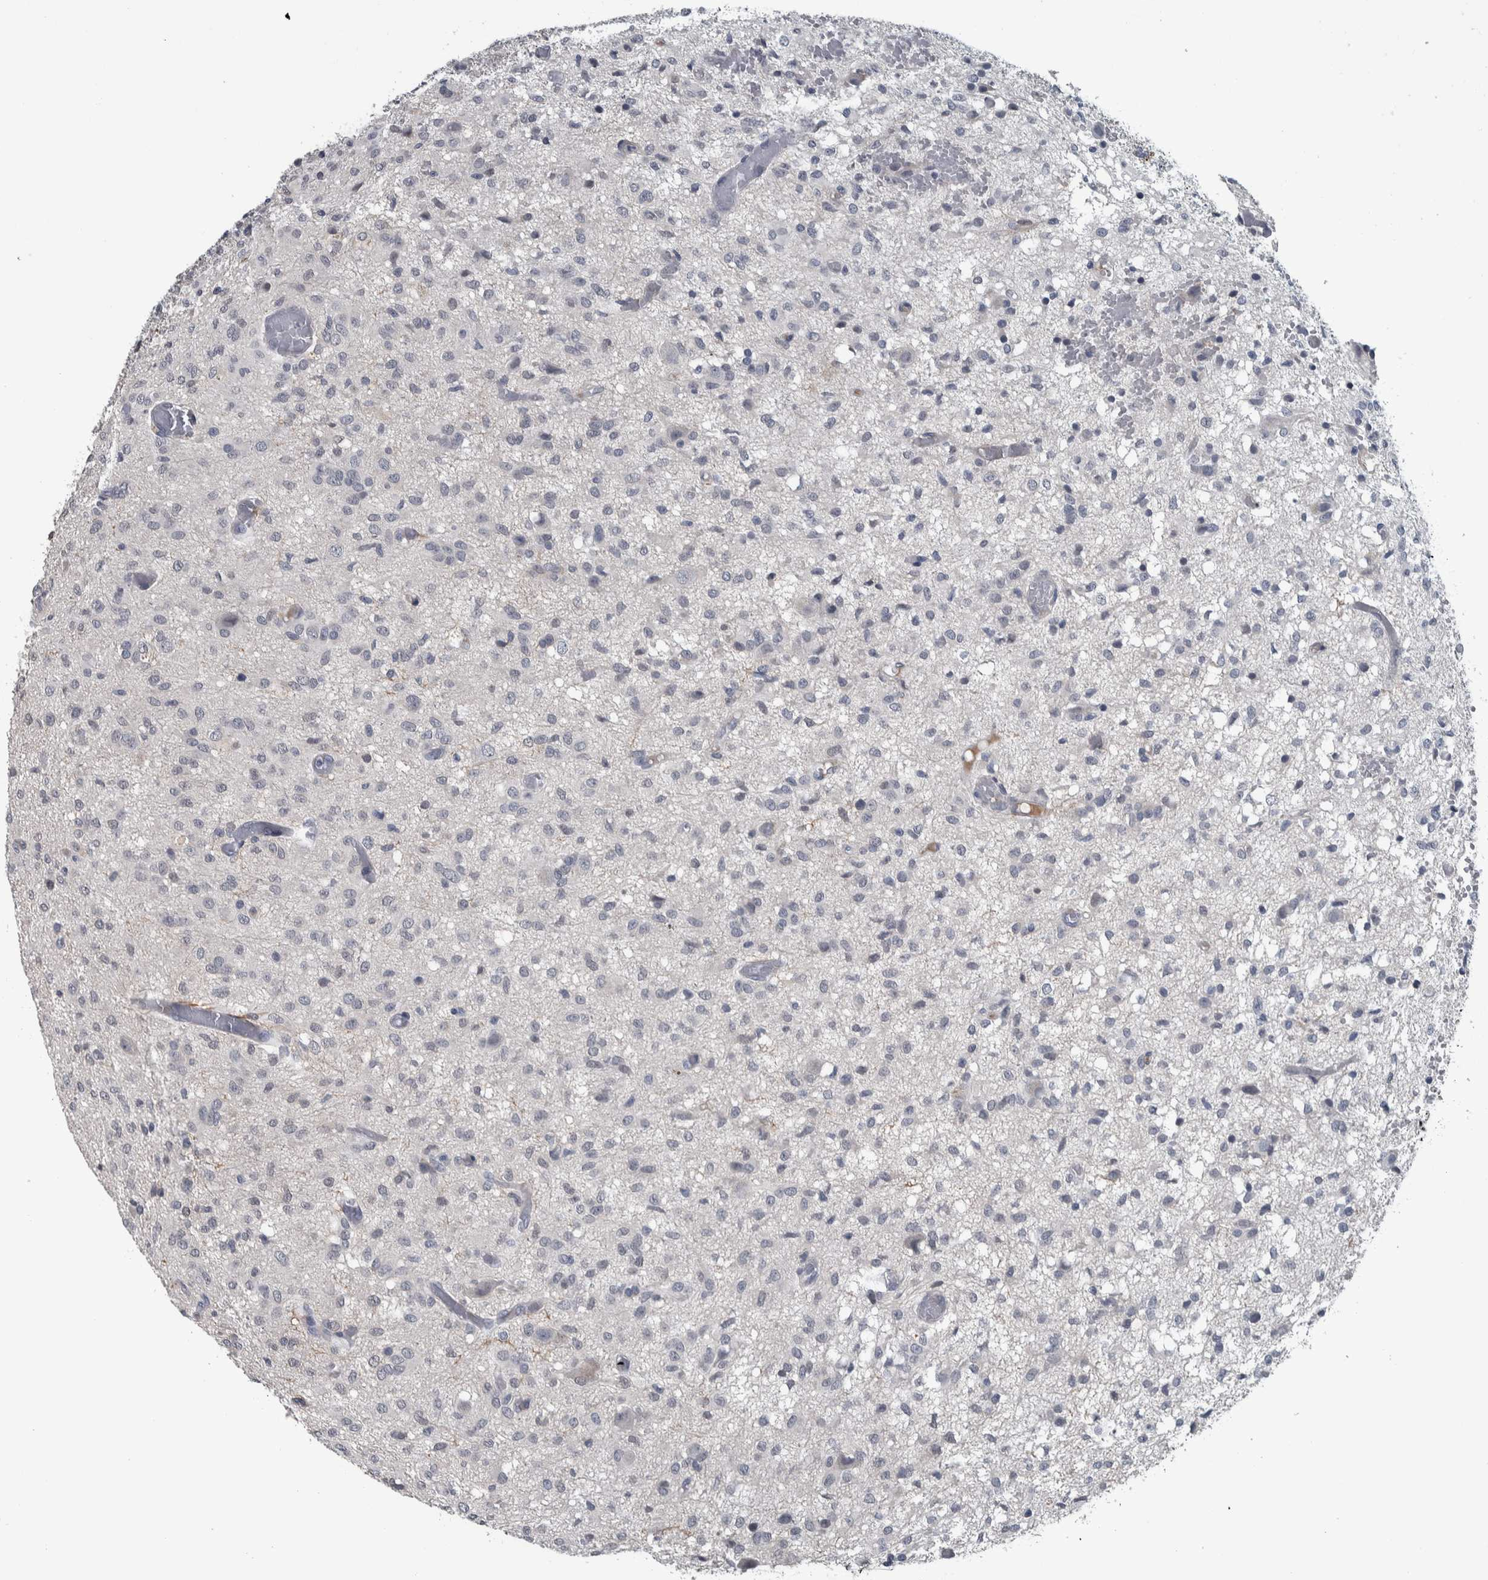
{"staining": {"intensity": "negative", "quantity": "none", "location": "none"}, "tissue": "glioma", "cell_type": "Tumor cells", "image_type": "cancer", "snomed": [{"axis": "morphology", "description": "Glioma, malignant, High grade"}, {"axis": "topography", "description": "Brain"}], "caption": "Human glioma stained for a protein using IHC displays no positivity in tumor cells.", "gene": "CAVIN4", "patient": {"sex": "female", "age": 59}}